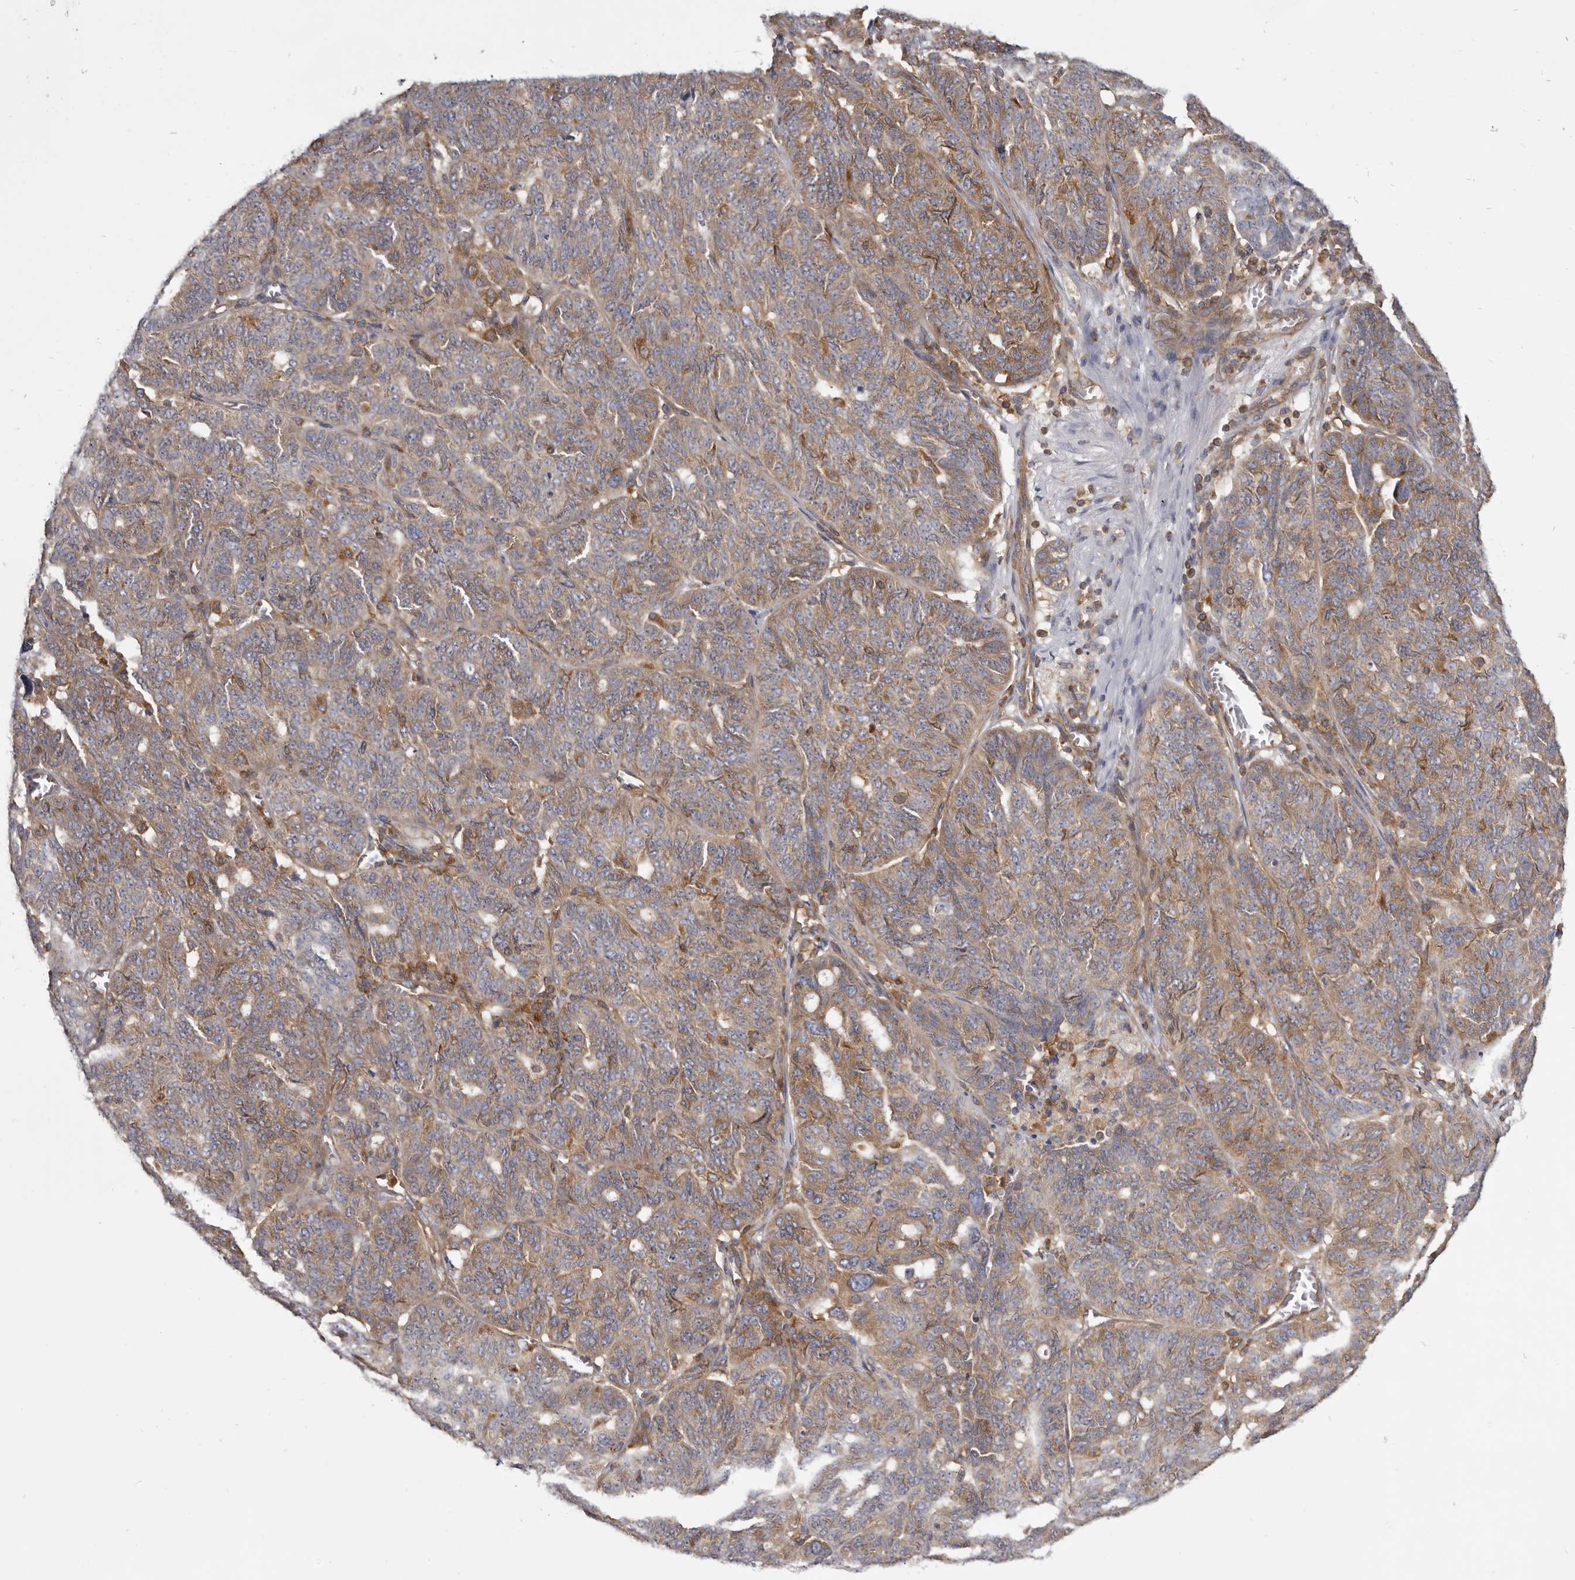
{"staining": {"intensity": "moderate", "quantity": ">75%", "location": "cytoplasmic/membranous"}, "tissue": "ovarian cancer", "cell_type": "Tumor cells", "image_type": "cancer", "snomed": [{"axis": "morphology", "description": "Cystadenocarcinoma, serous, NOS"}, {"axis": "topography", "description": "Ovary"}], "caption": "Ovarian cancer stained with a protein marker demonstrates moderate staining in tumor cells.", "gene": "CBL", "patient": {"sex": "female", "age": 59}}